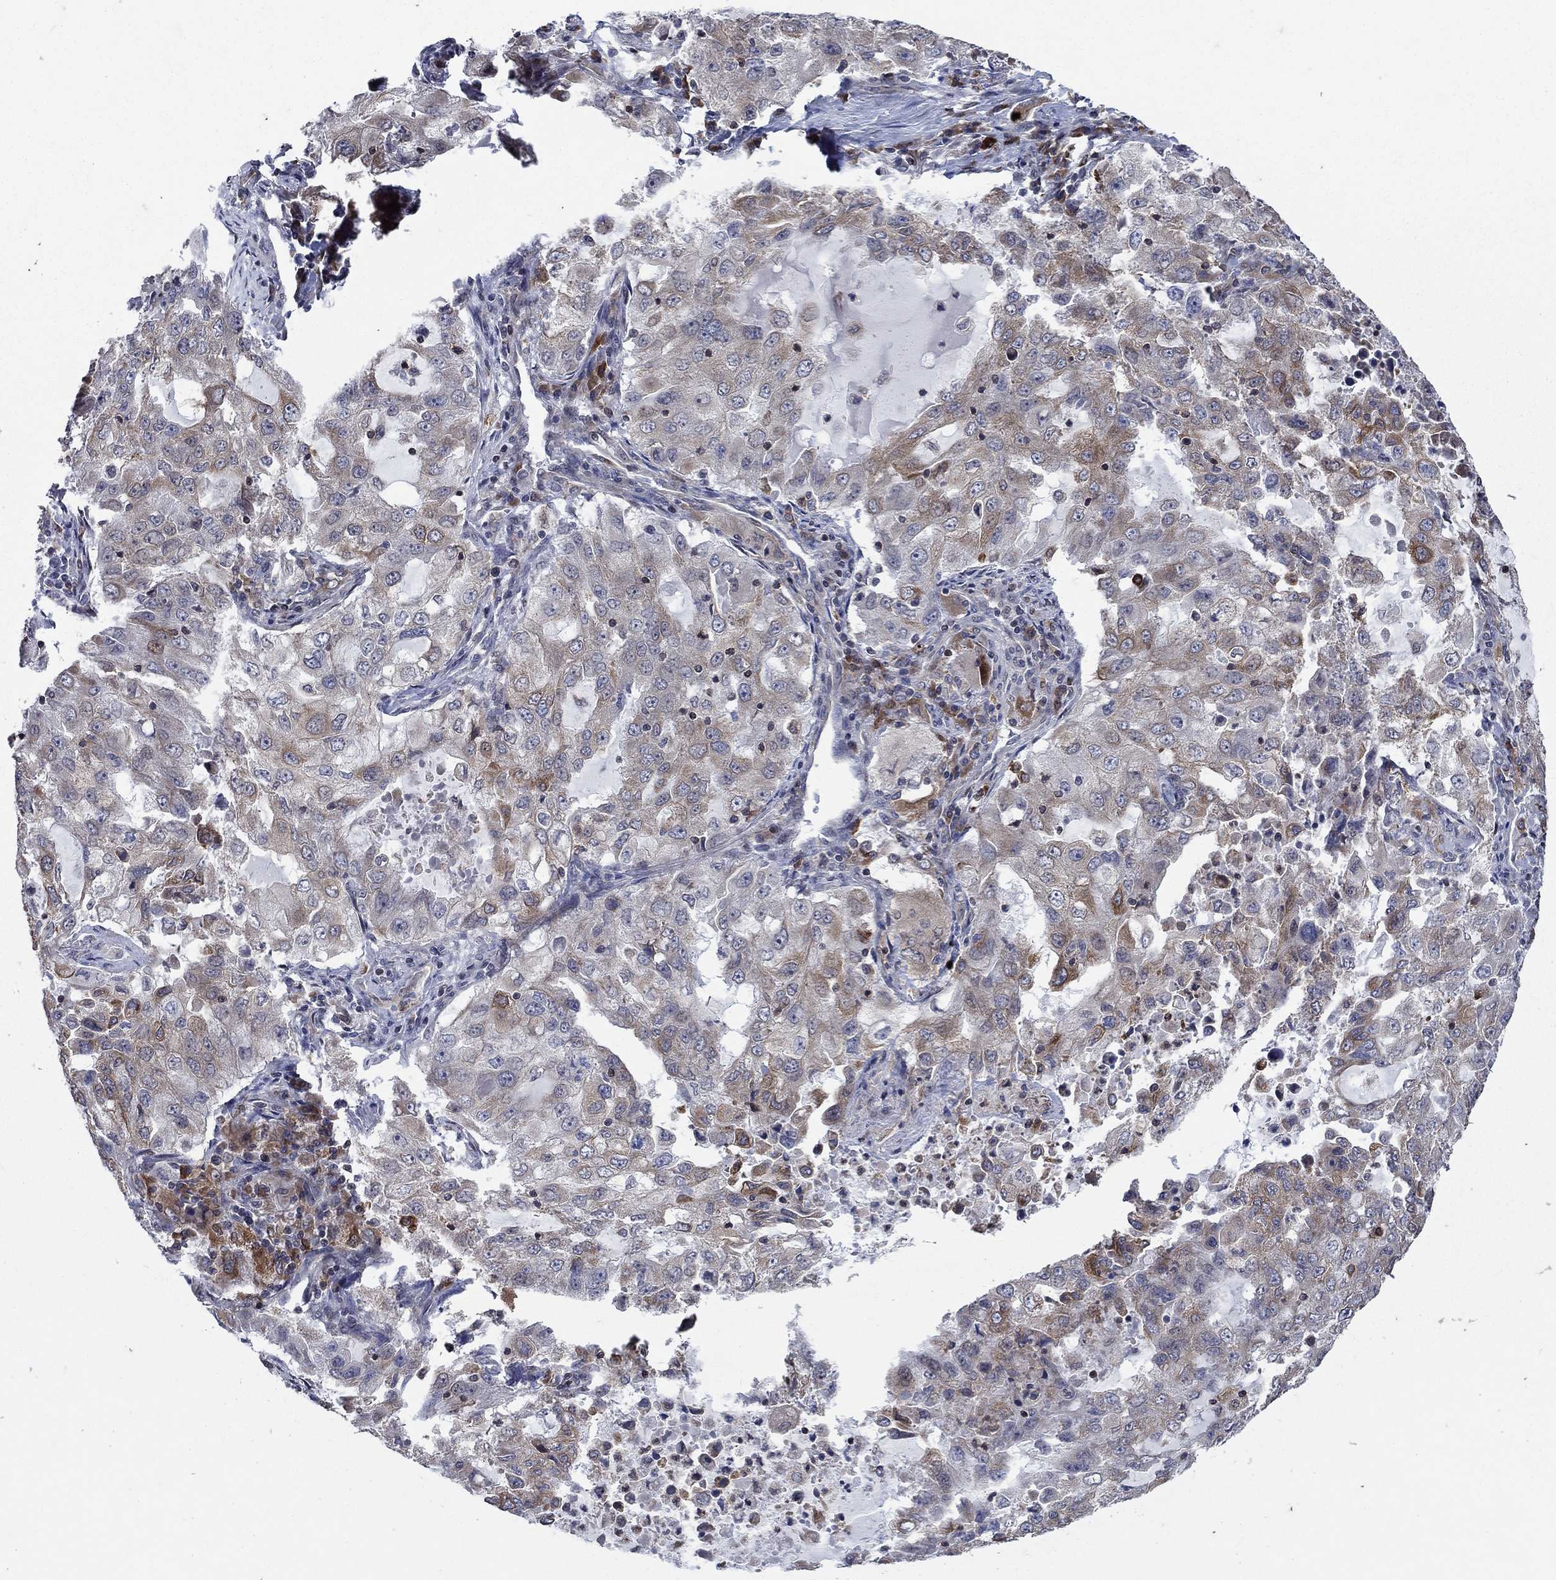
{"staining": {"intensity": "moderate", "quantity": "<25%", "location": "cytoplasmic/membranous"}, "tissue": "lung cancer", "cell_type": "Tumor cells", "image_type": "cancer", "snomed": [{"axis": "morphology", "description": "Adenocarcinoma, NOS"}, {"axis": "topography", "description": "Lung"}], "caption": "This is an image of IHC staining of lung cancer (adenocarcinoma), which shows moderate positivity in the cytoplasmic/membranous of tumor cells.", "gene": "DHRS7", "patient": {"sex": "female", "age": 61}}